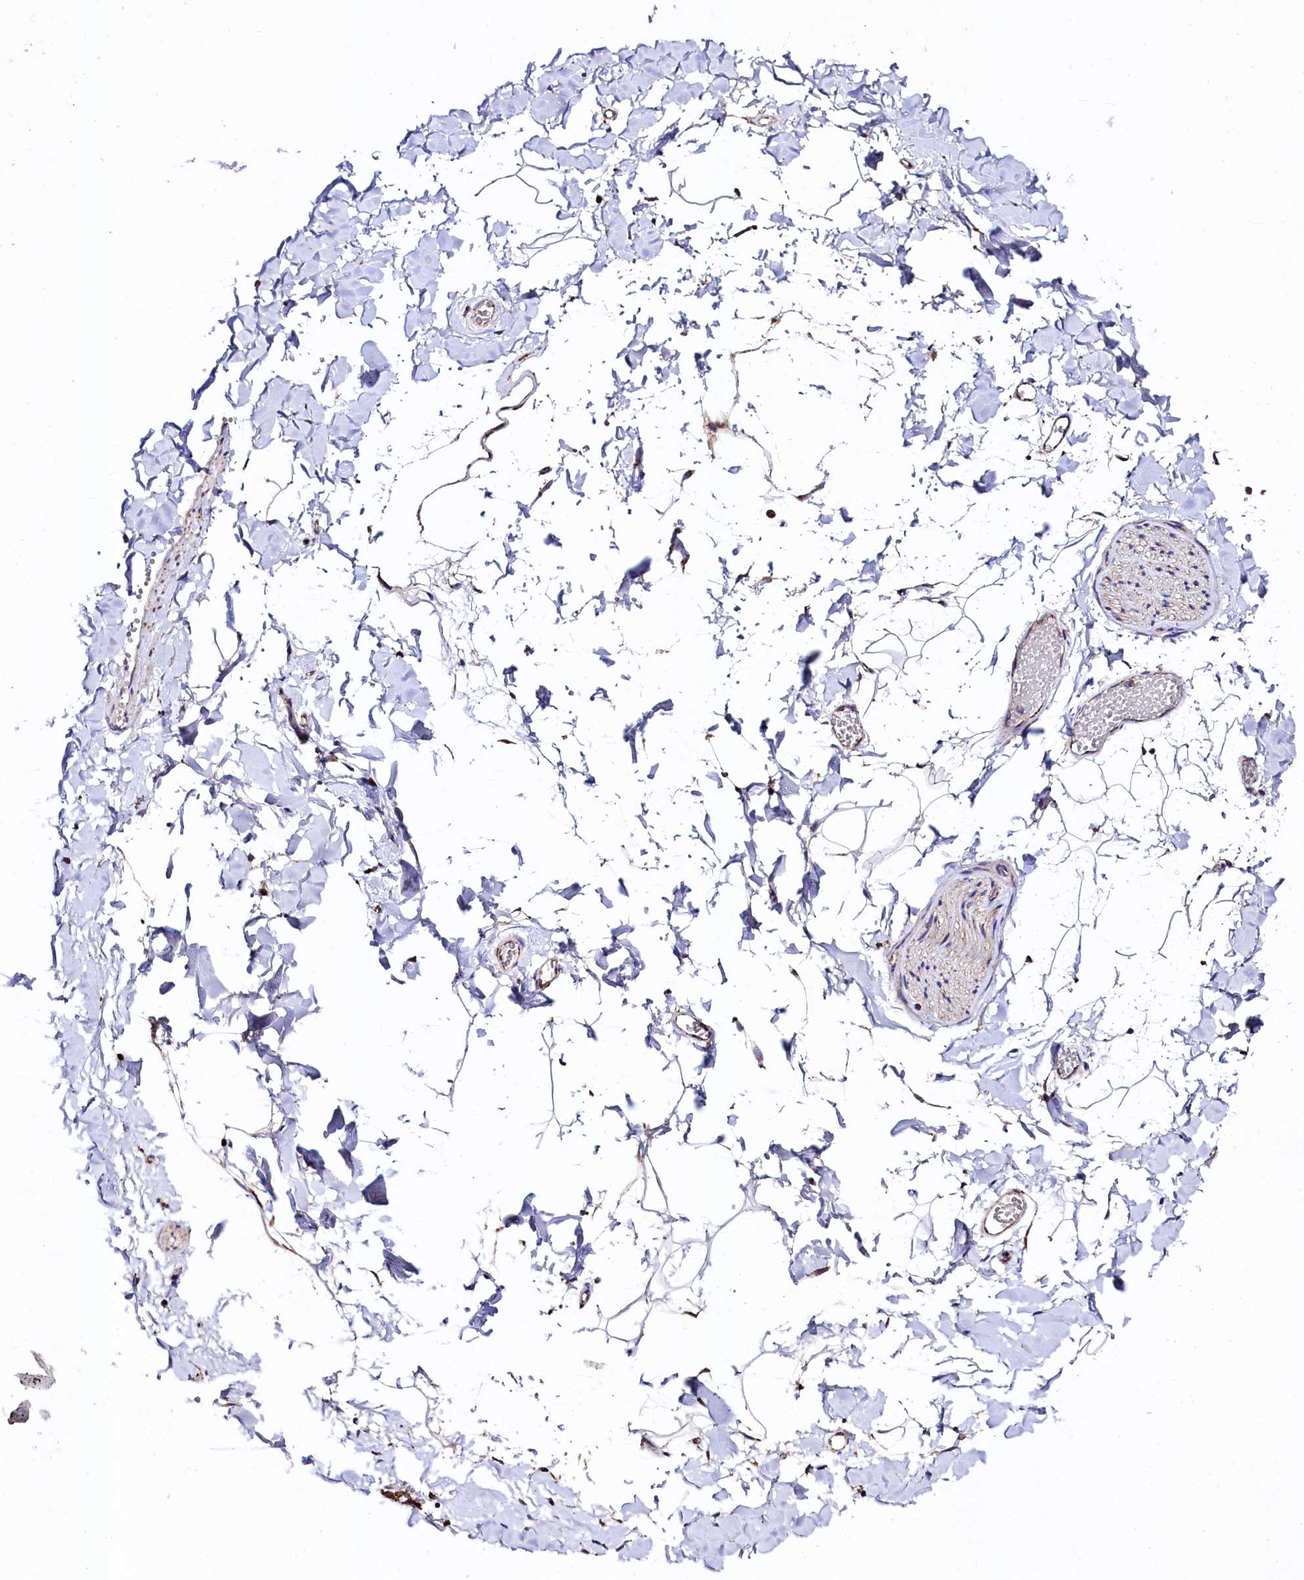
{"staining": {"intensity": "moderate", "quantity": ">75%", "location": "cytoplasmic/membranous"}, "tissue": "adipose tissue", "cell_type": "Adipocytes", "image_type": "normal", "snomed": [{"axis": "morphology", "description": "Normal tissue, NOS"}, {"axis": "topography", "description": "Gallbladder"}, {"axis": "topography", "description": "Peripheral nerve tissue"}], "caption": "Immunohistochemistry of unremarkable adipose tissue reveals medium levels of moderate cytoplasmic/membranous staining in about >75% of adipocytes. The protein of interest is shown in brown color, while the nuclei are stained blue.", "gene": "CLYBL", "patient": {"sex": "male", "age": 38}}